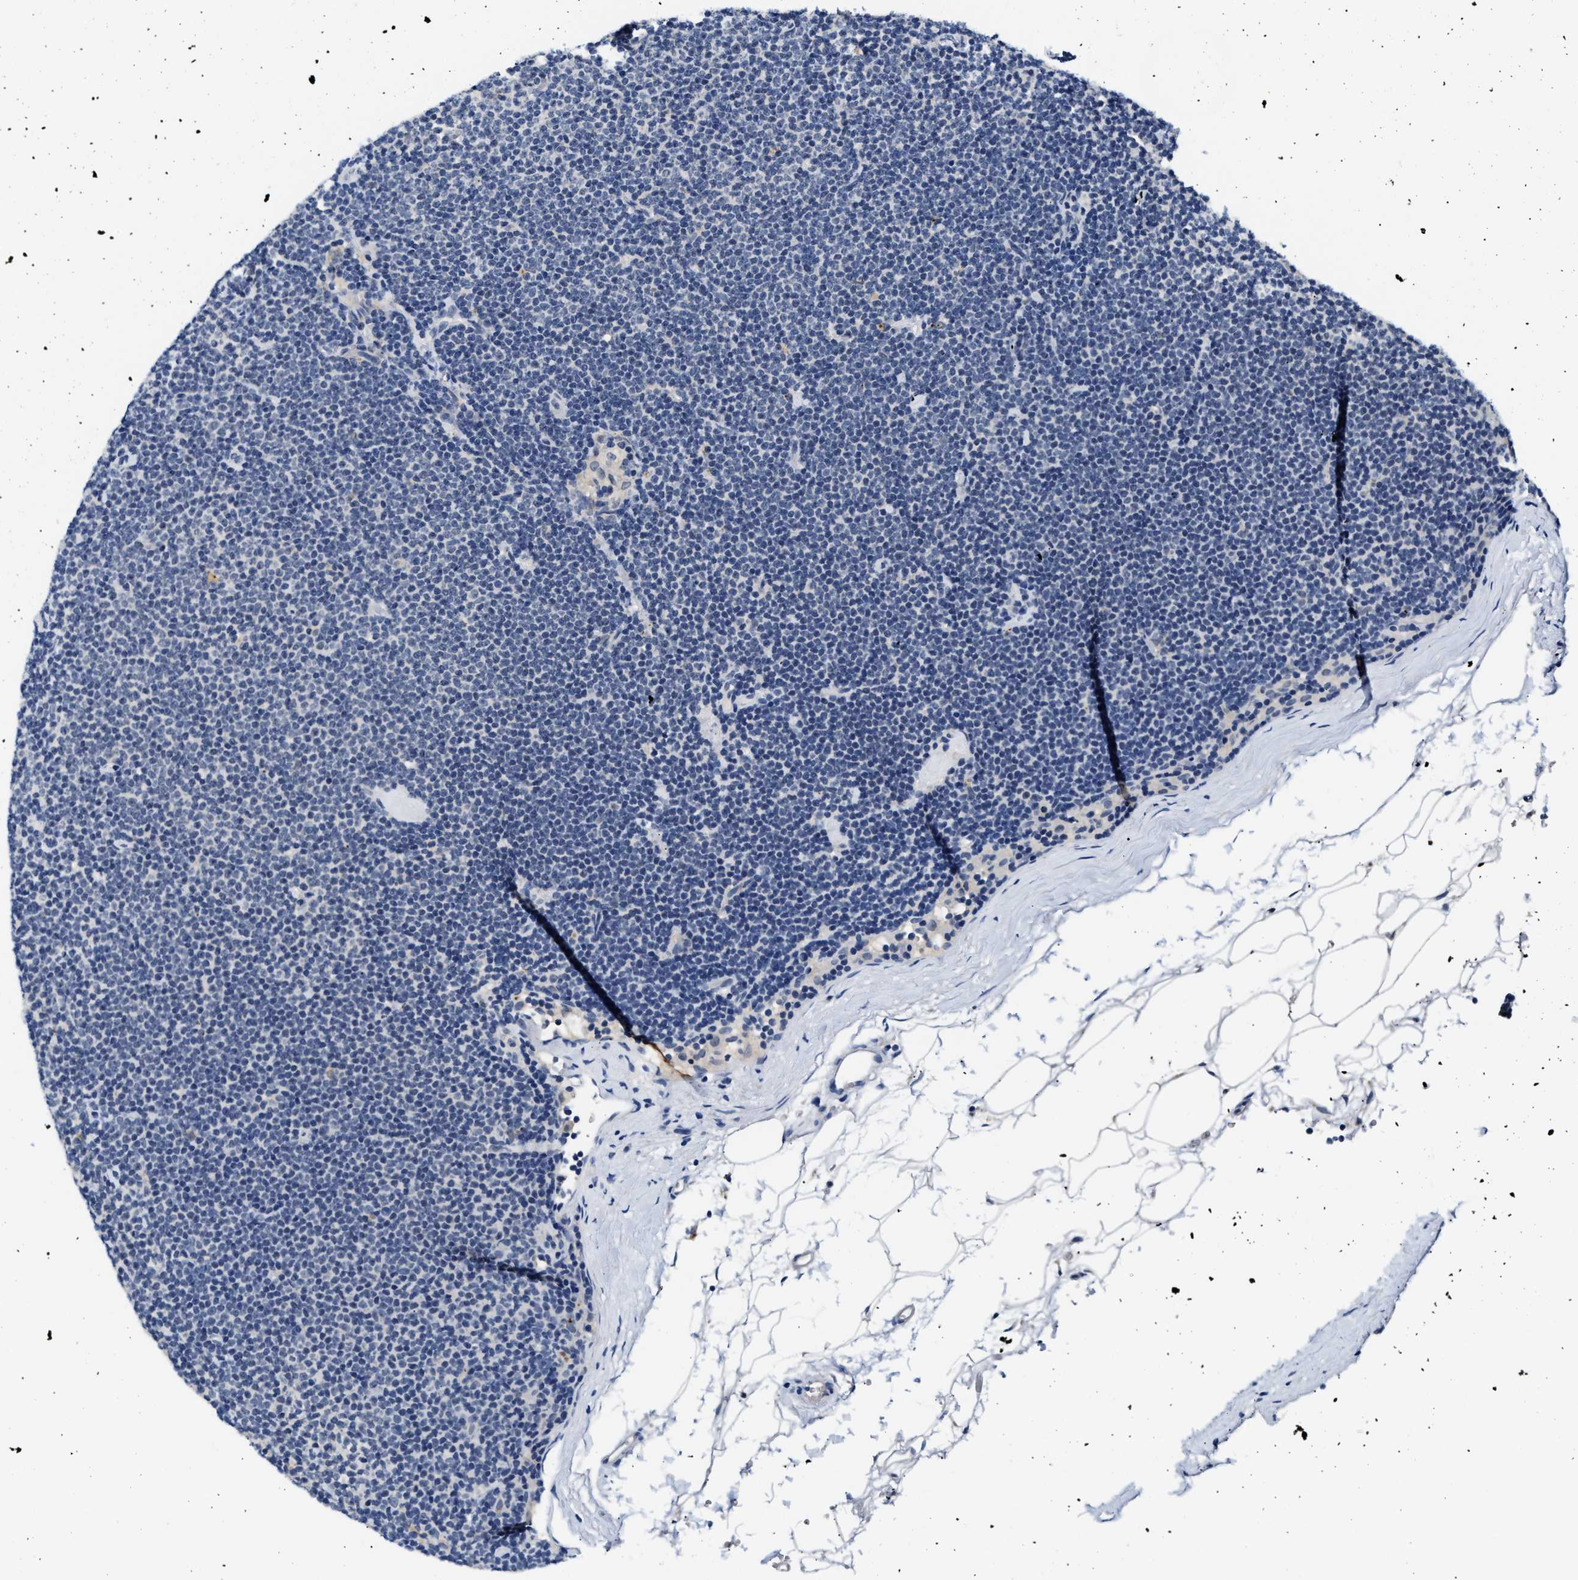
{"staining": {"intensity": "negative", "quantity": "none", "location": "none"}, "tissue": "lymphoma", "cell_type": "Tumor cells", "image_type": "cancer", "snomed": [{"axis": "morphology", "description": "Malignant lymphoma, non-Hodgkin's type, Low grade"}, {"axis": "topography", "description": "Lymph node"}], "caption": "Immunohistochemistry (IHC) of lymphoma demonstrates no expression in tumor cells.", "gene": "MED22", "patient": {"sex": "female", "age": 53}}